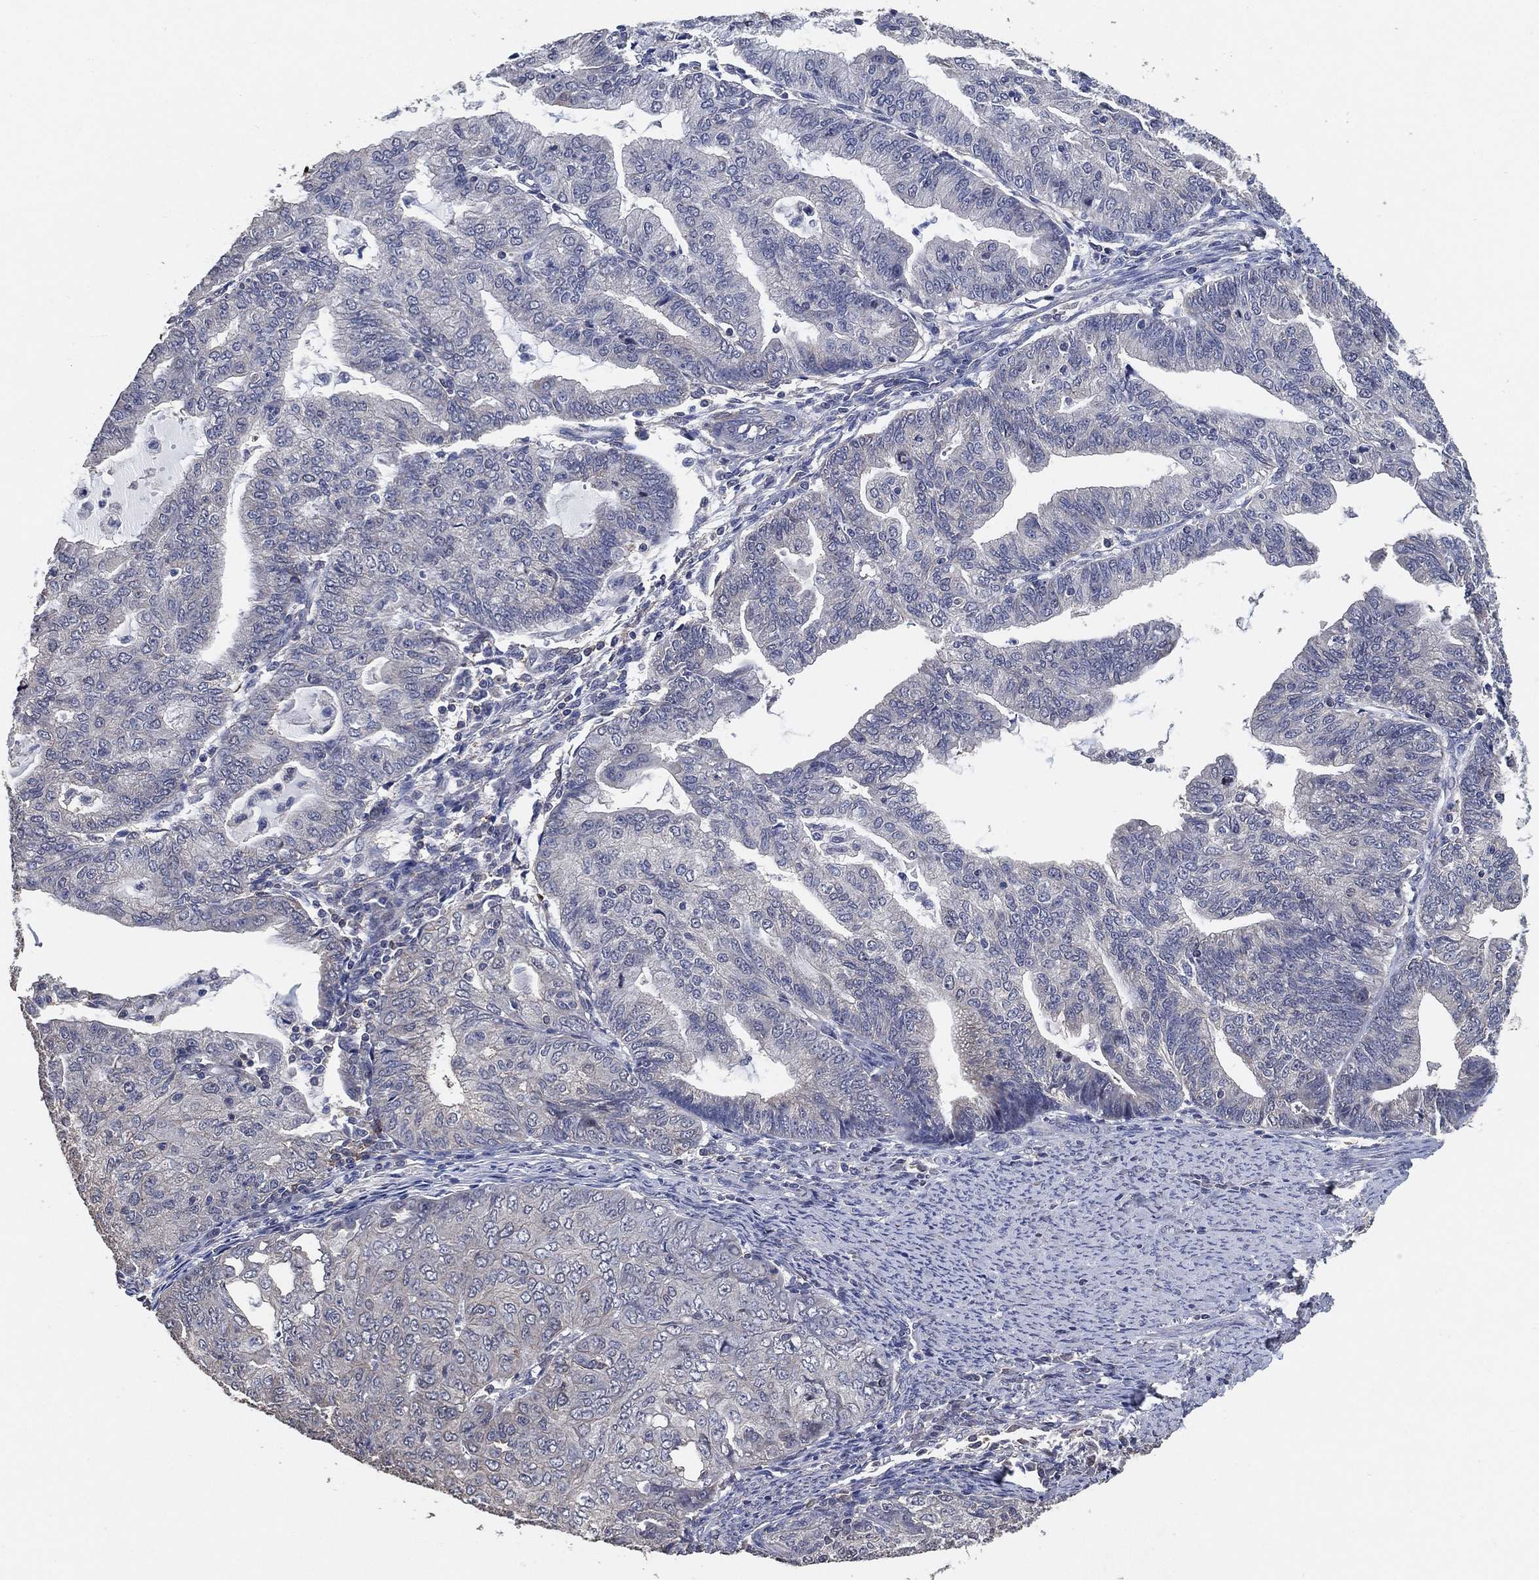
{"staining": {"intensity": "negative", "quantity": "none", "location": "none"}, "tissue": "endometrial cancer", "cell_type": "Tumor cells", "image_type": "cancer", "snomed": [{"axis": "morphology", "description": "Adenocarcinoma, NOS"}, {"axis": "topography", "description": "Endometrium"}], "caption": "Tumor cells are negative for brown protein staining in endometrial cancer. (Stains: DAB immunohistochemistry (IHC) with hematoxylin counter stain, Microscopy: brightfield microscopy at high magnification).", "gene": "KLK5", "patient": {"sex": "female", "age": 82}}